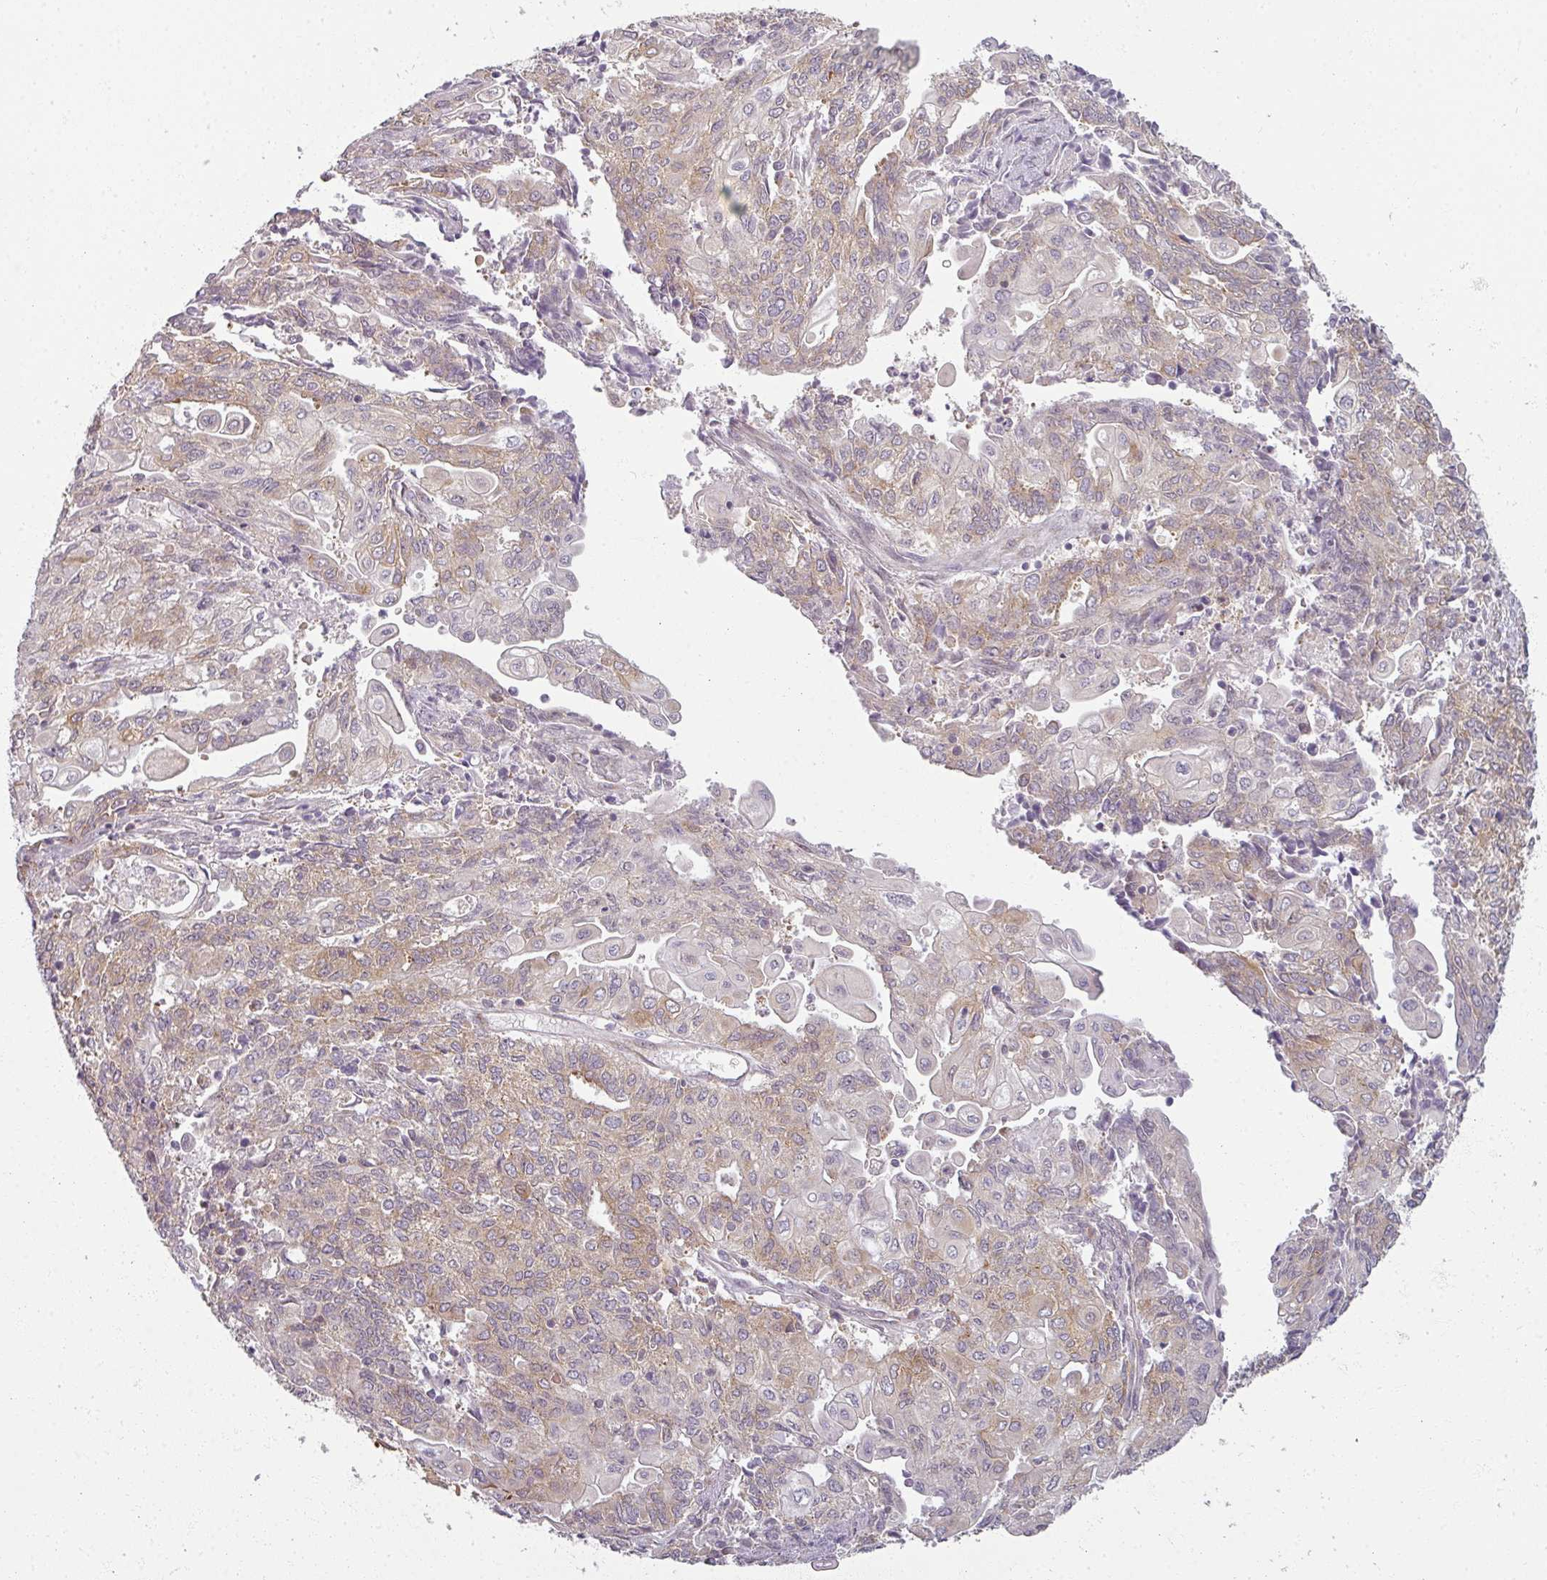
{"staining": {"intensity": "weak", "quantity": "25%-75%", "location": "cytoplasmic/membranous"}, "tissue": "endometrial cancer", "cell_type": "Tumor cells", "image_type": "cancer", "snomed": [{"axis": "morphology", "description": "Adenocarcinoma, NOS"}, {"axis": "topography", "description": "Endometrium"}], "caption": "High-power microscopy captured an IHC micrograph of endometrial adenocarcinoma, revealing weak cytoplasmic/membranous positivity in approximately 25%-75% of tumor cells.", "gene": "AGPAT4", "patient": {"sex": "female", "age": 54}}